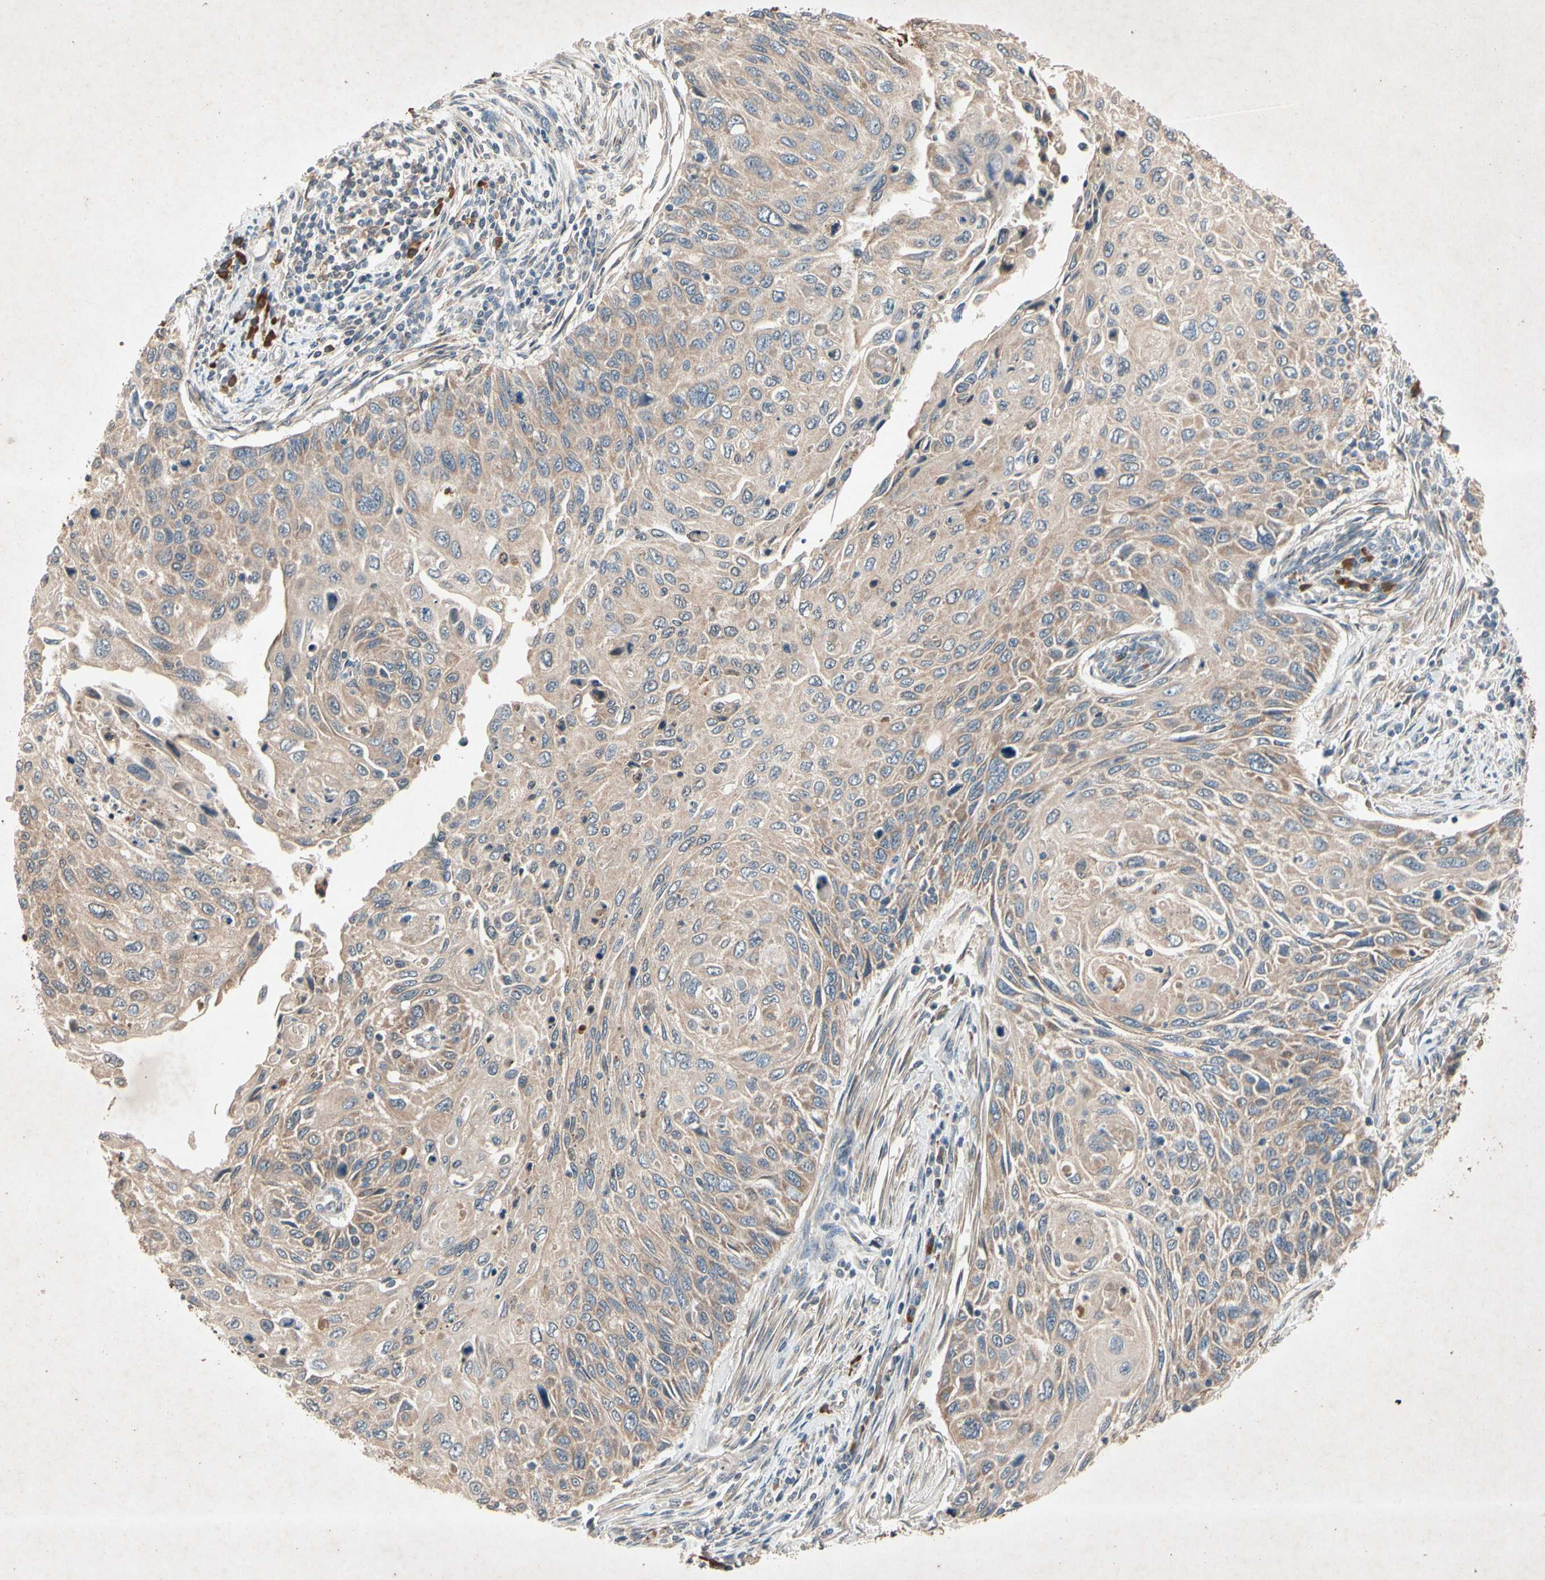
{"staining": {"intensity": "weak", "quantity": ">75%", "location": "cytoplasmic/membranous"}, "tissue": "cervical cancer", "cell_type": "Tumor cells", "image_type": "cancer", "snomed": [{"axis": "morphology", "description": "Squamous cell carcinoma, NOS"}, {"axis": "topography", "description": "Cervix"}], "caption": "A brown stain highlights weak cytoplasmic/membranous positivity of a protein in human cervical cancer tumor cells.", "gene": "PRDX4", "patient": {"sex": "female", "age": 70}}